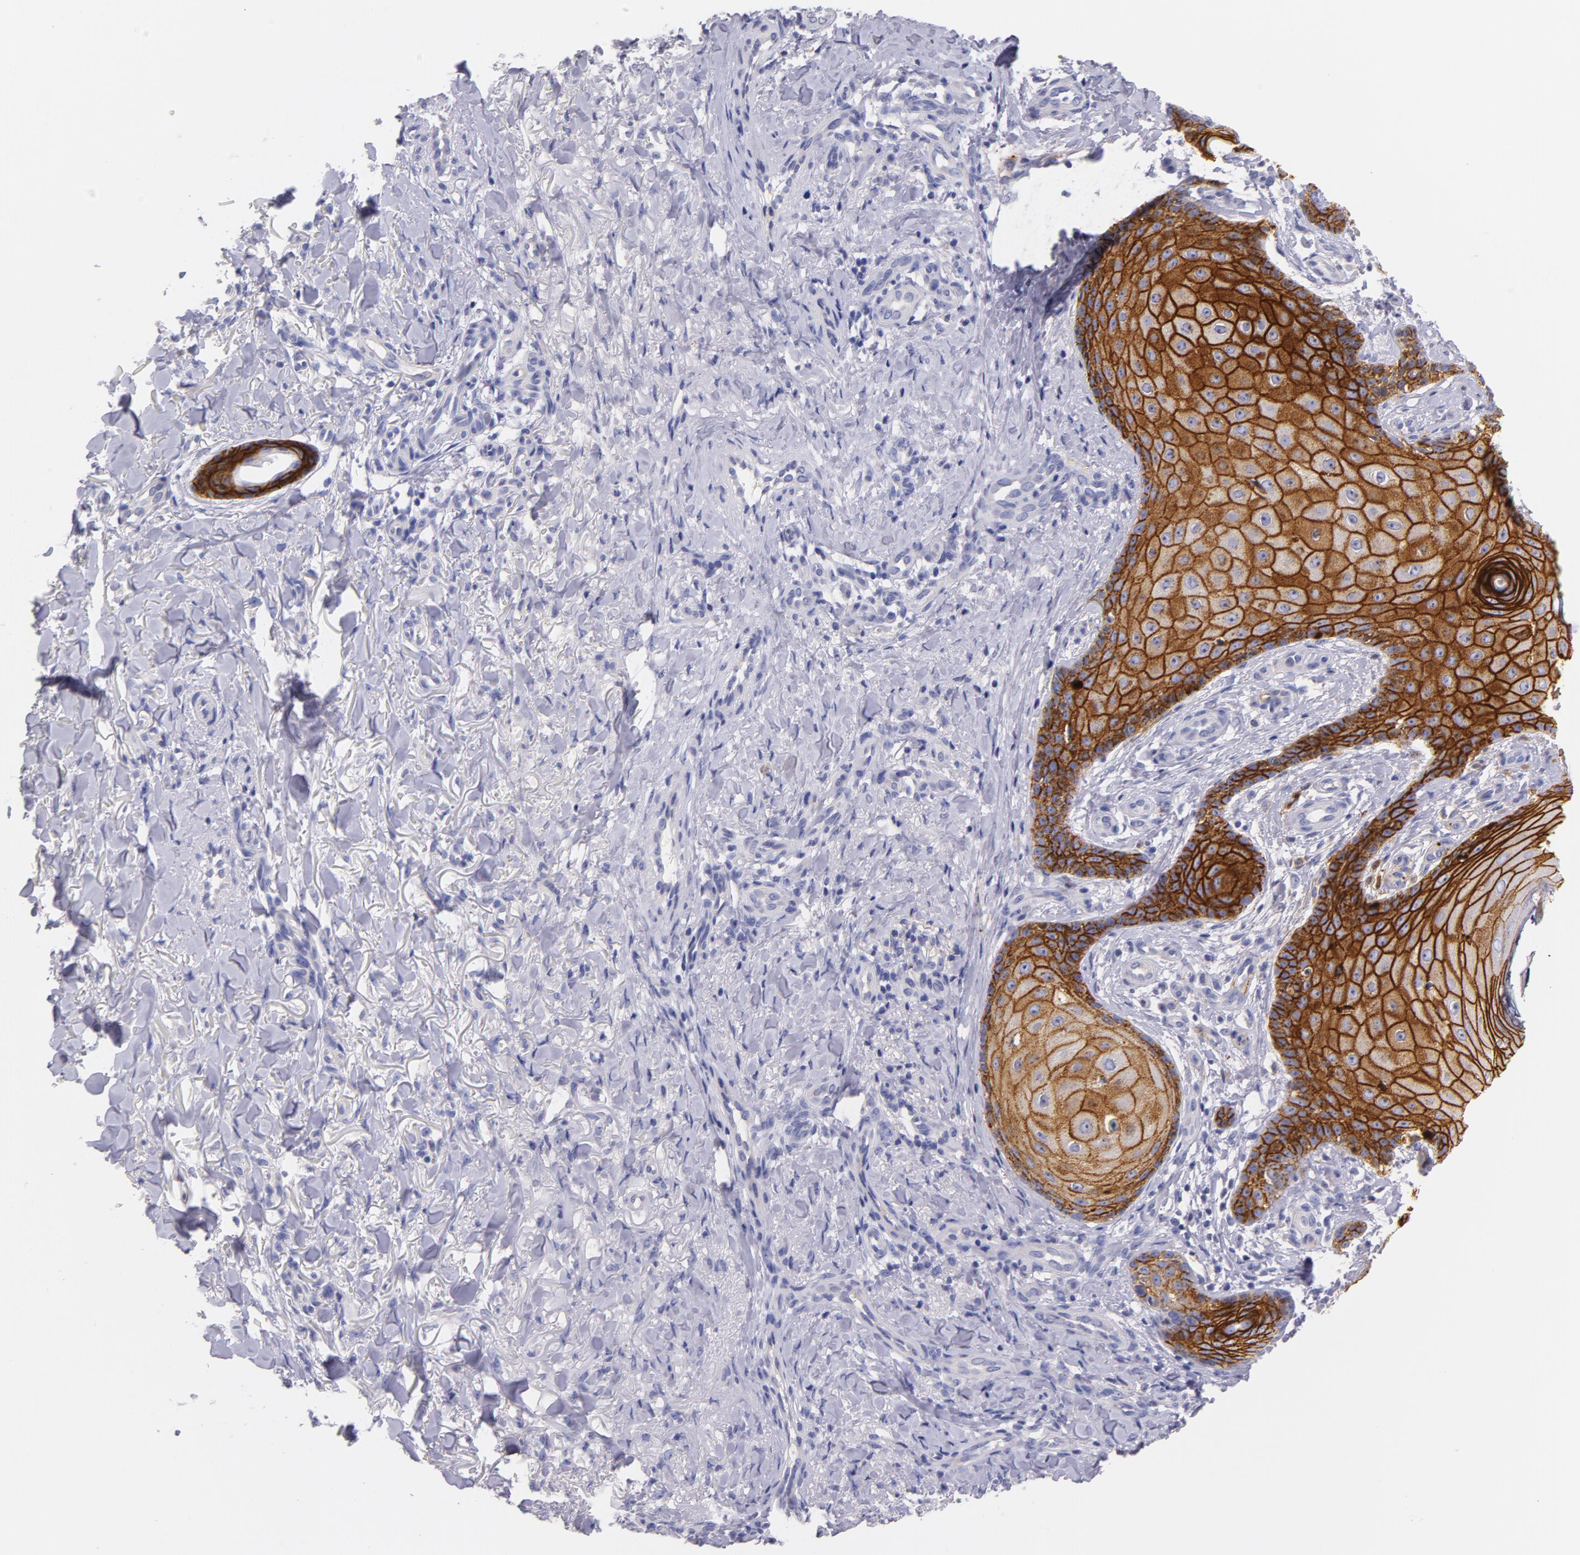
{"staining": {"intensity": "strong", "quantity": "<25%", "location": "cytoplasmic/membranous"}, "tissue": "skin cancer", "cell_type": "Tumor cells", "image_type": "cancer", "snomed": [{"axis": "morphology", "description": "Normal tissue, NOS"}, {"axis": "morphology", "description": "Basal cell carcinoma"}, {"axis": "topography", "description": "Skin"}], "caption": "Skin cancer (basal cell carcinoma) stained with IHC displays strong cytoplasmic/membranous staining in about <25% of tumor cells.", "gene": "CD44", "patient": {"sex": "male", "age": 81}}